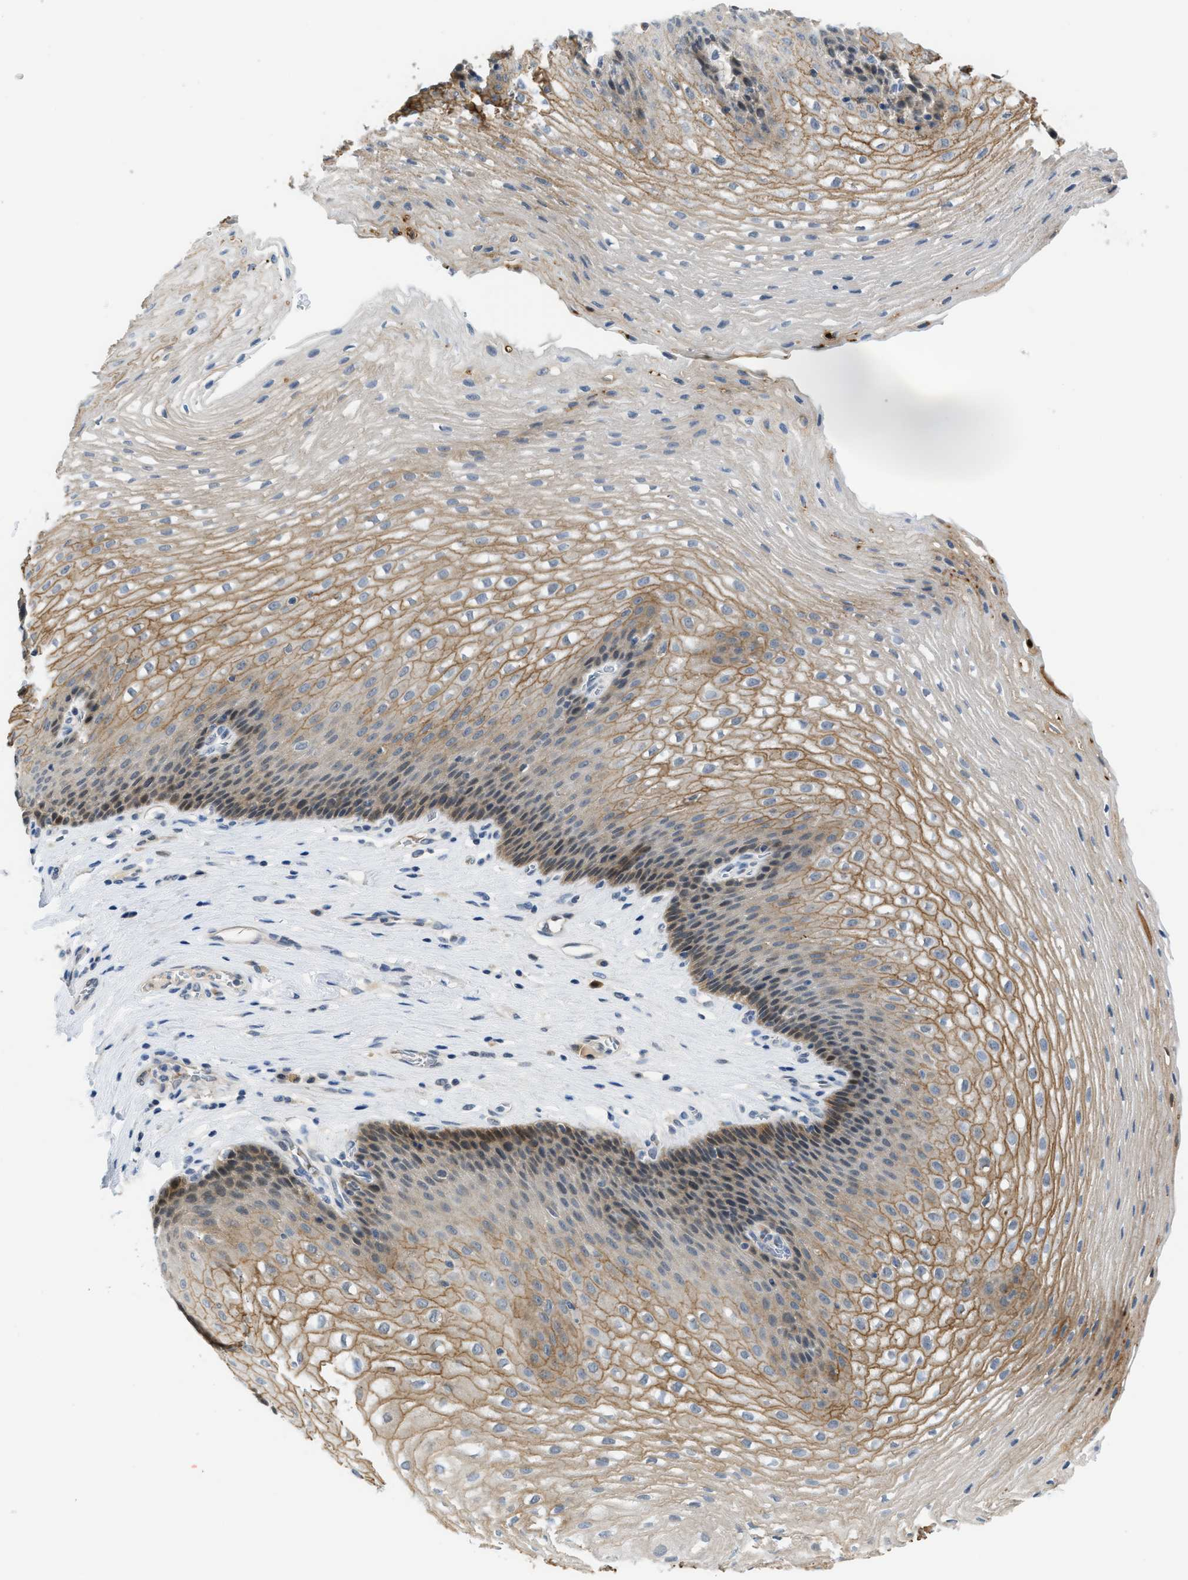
{"staining": {"intensity": "moderate", "quantity": ">75%", "location": "cytoplasmic/membranous"}, "tissue": "esophagus", "cell_type": "Squamous epithelial cells", "image_type": "normal", "snomed": [{"axis": "morphology", "description": "Normal tissue, NOS"}, {"axis": "topography", "description": "Esophagus"}], "caption": "Immunohistochemistry (IHC) micrograph of unremarkable esophagus: human esophagus stained using immunohistochemistry exhibits medium levels of moderate protein expression localized specifically in the cytoplasmic/membranous of squamous epithelial cells, appearing as a cytoplasmic/membranous brown color.", "gene": "PSAT1", "patient": {"sex": "male", "age": 48}}